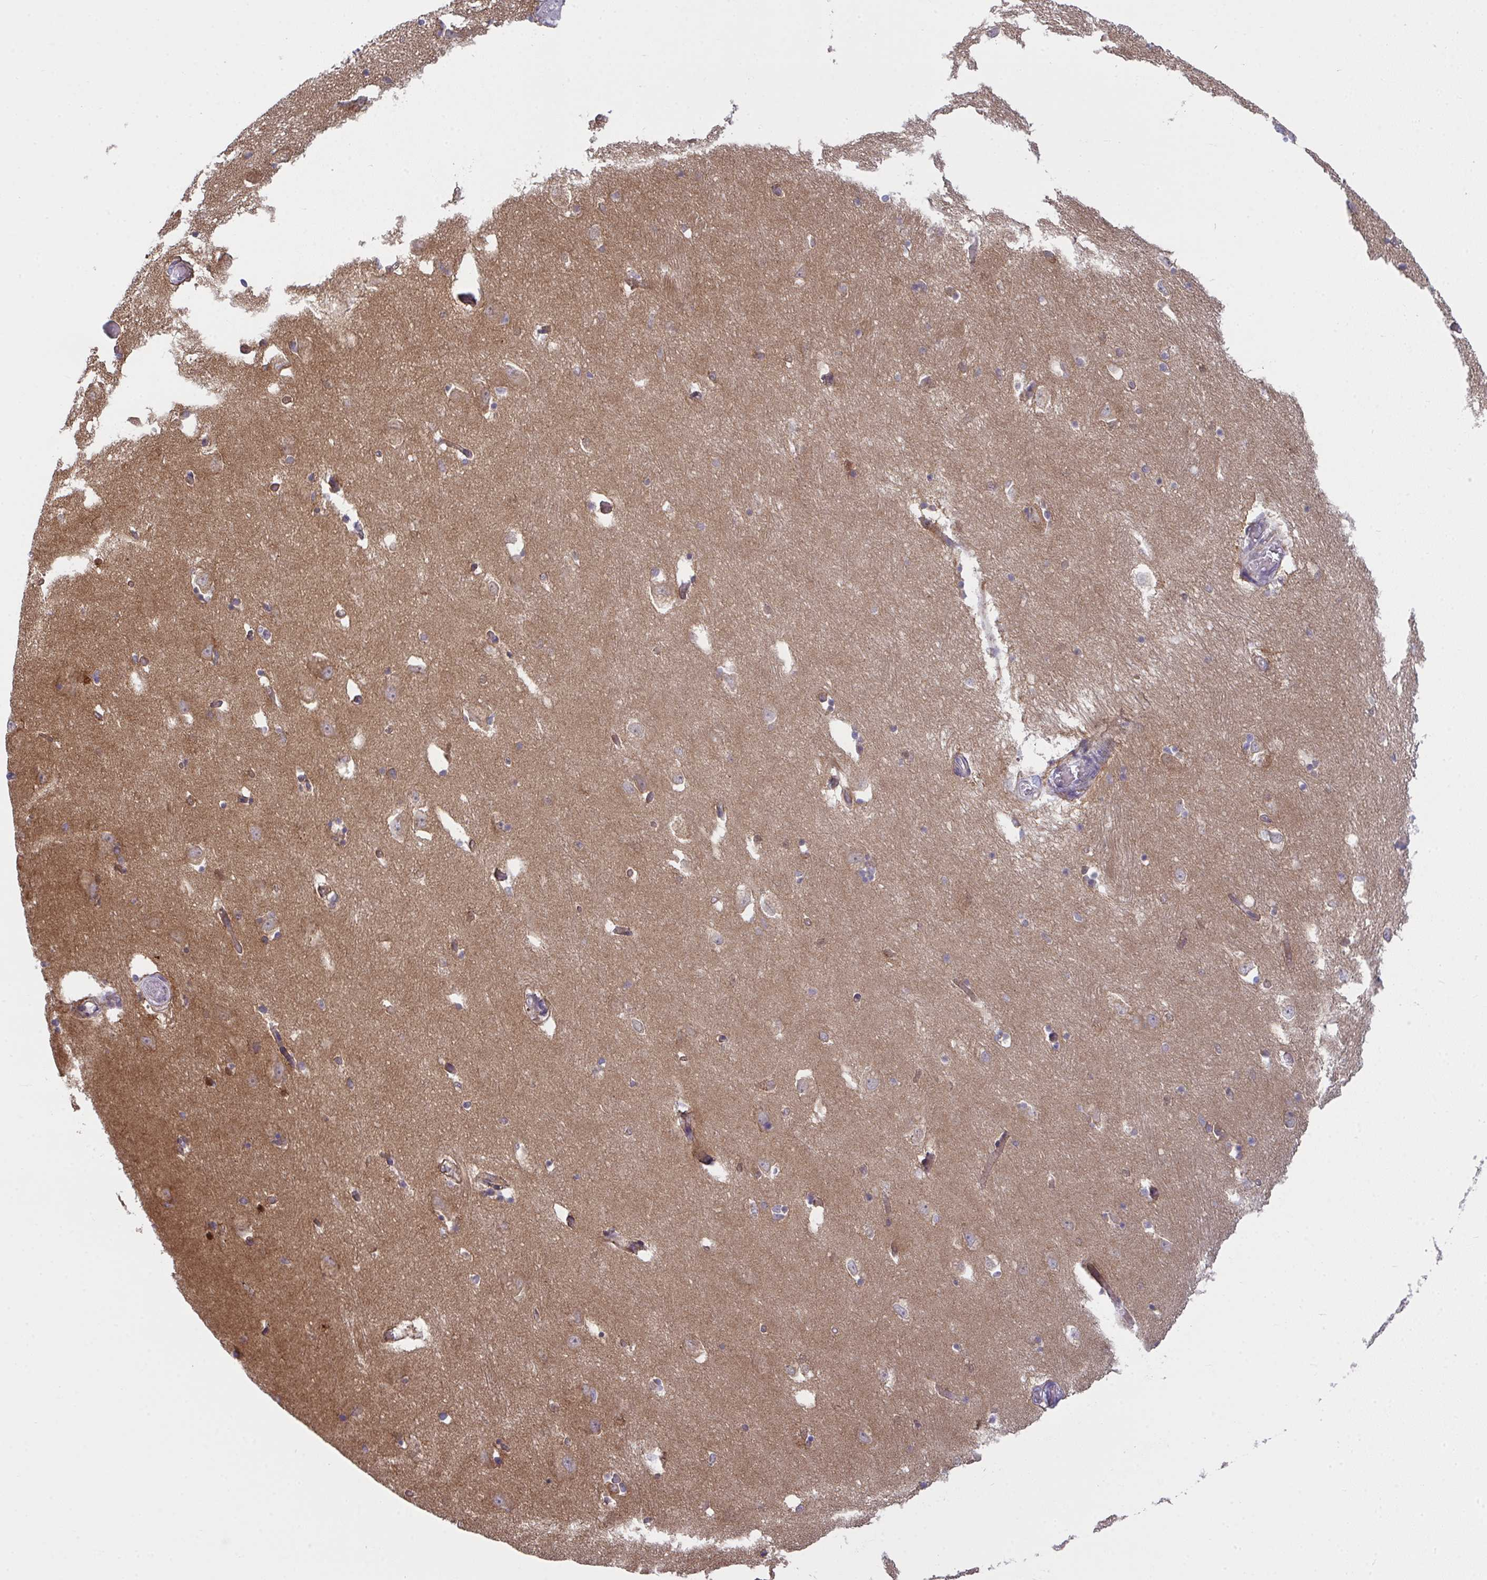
{"staining": {"intensity": "negative", "quantity": "none", "location": "none"}, "tissue": "caudate", "cell_type": "Glial cells", "image_type": "normal", "snomed": [{"axis": "morphology", "description": "Normal tissue, NOS"}, {"axis": "topography", "description": "Lateral ventricle wall"}, {"axis": "topography", "description": "Hippocampus"}], "caption": "An immunohistochemistry photomicrograph of normal caudate is shown. There is no staining in glial cells of caudate. The staining is performed using DAB (3,3'-diaminobenzidine) brown chromogen with nuclei counter-stained in using hematoxylin.", "gene": "CASP9", "patient": {"sex": "female", "age": 63}}